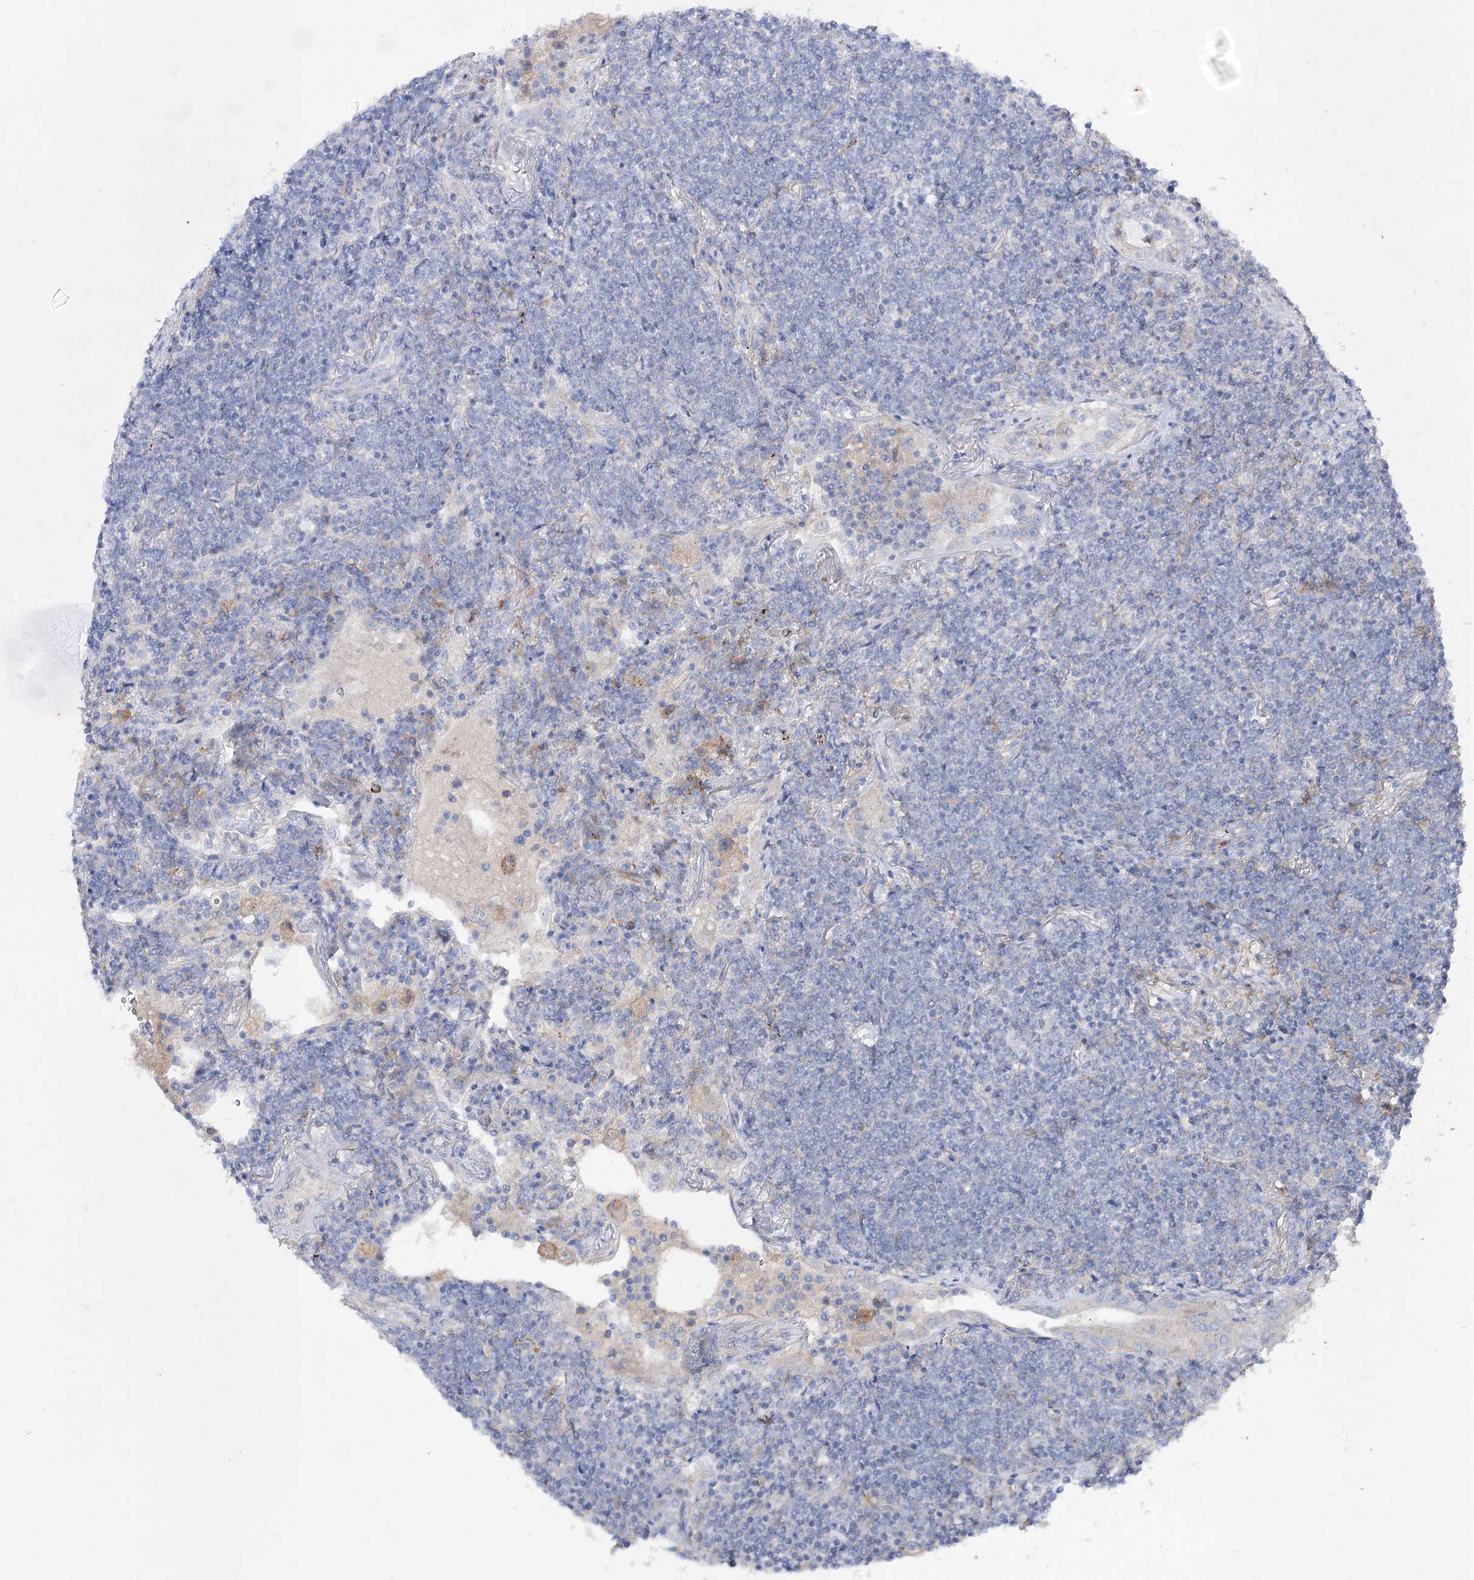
{"staining": {"intensity": "negative", "quantity": "none", "location": "none"}, "tissue": "lymphoma", "cell_type": "Tumor cells", "image_type": "cancer", "snomed": [{"axis": "morphology", "description": "Malignant lymphoma, non-Hodgkin's type, Low grade"}, {"axis": "topography", "description": "Lung"}], "caption": "Tumor cells are negative for brown protein staining in malignant lymphoma, non-Hodgkin's type (low-grade).", "gene": "NAGLU", "patient": {"sex": "female", "age": 71}}